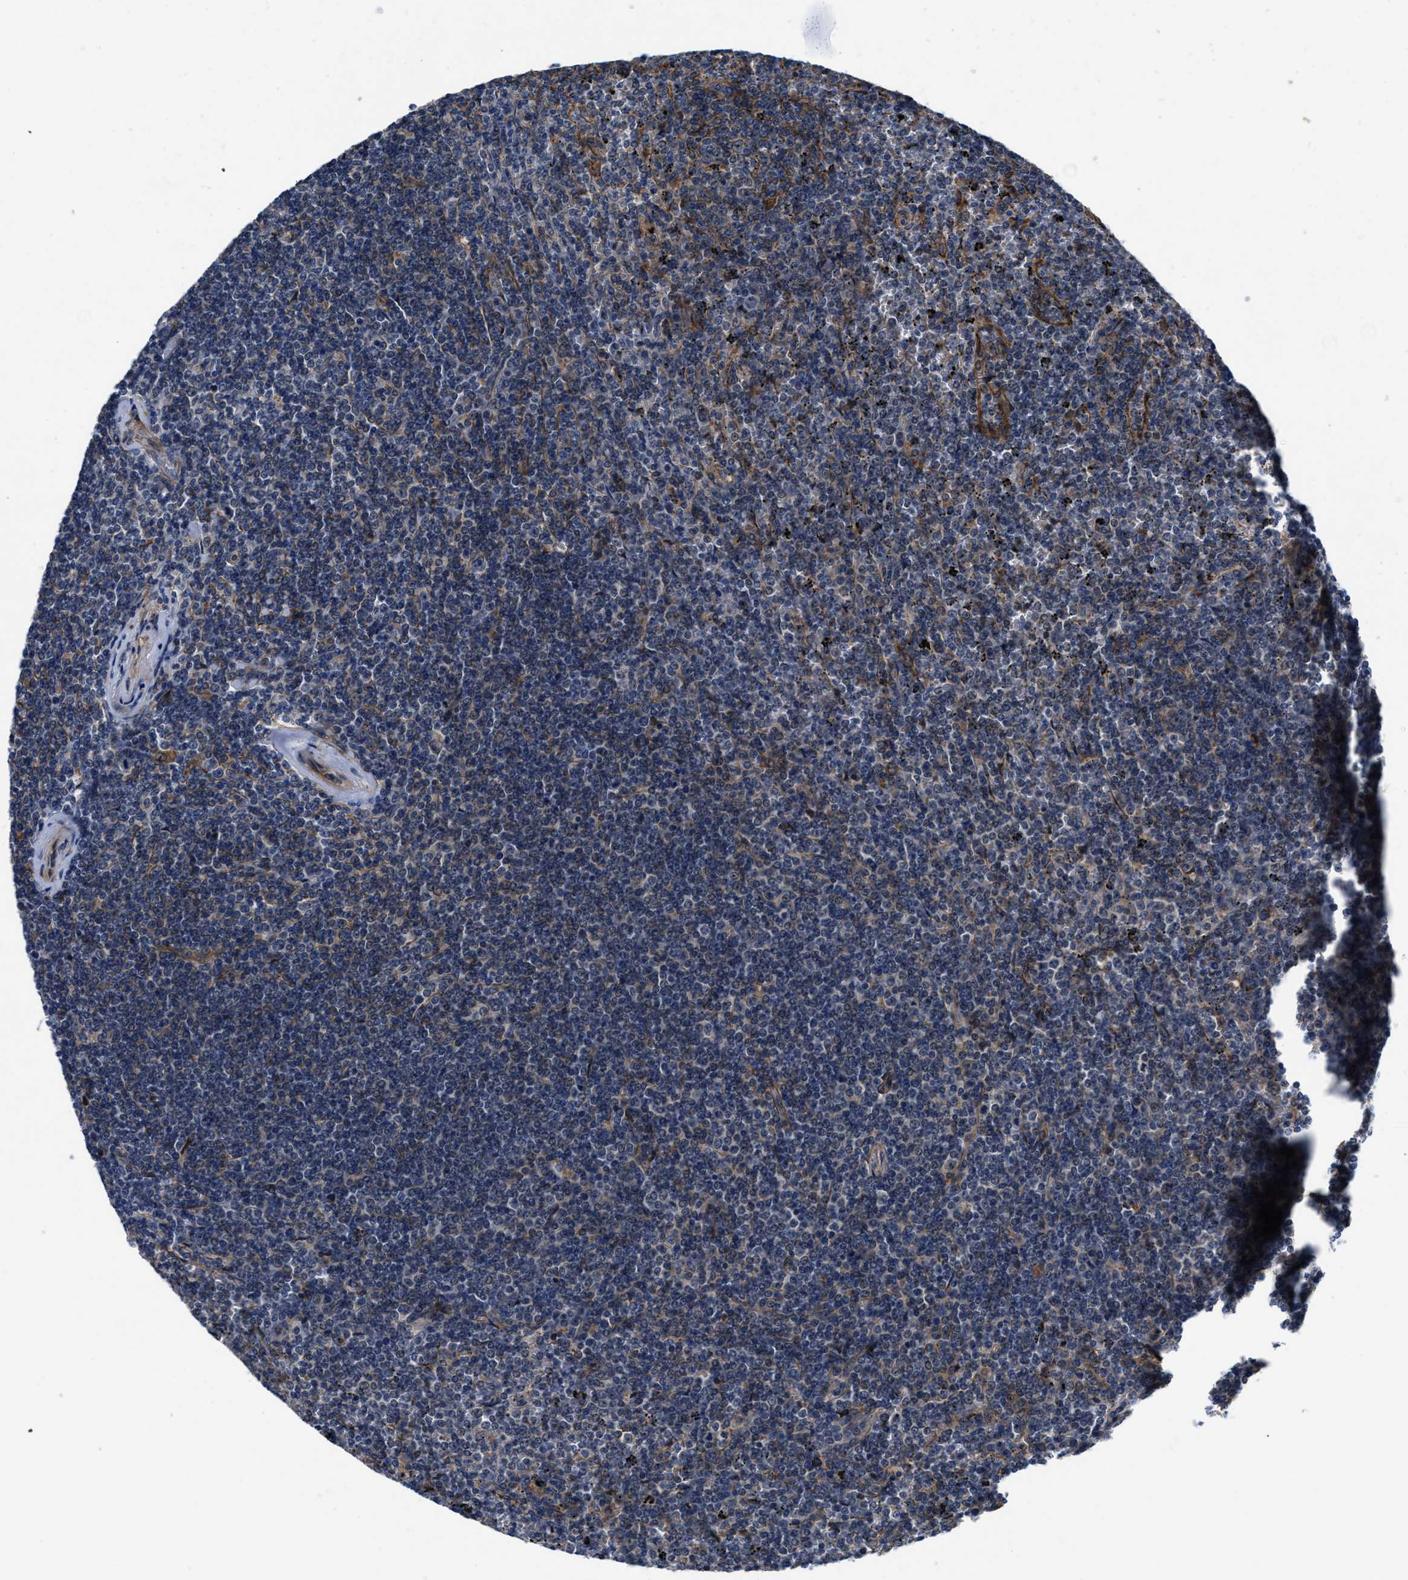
{"staining": {"intensity": "negative", "quantity": "none", "location": "none"}, "tissue": "lymphoma", "cell_type": "Tumor cells", "image_type": "cancer", "snomed": [{"axis": "morphology", "description": "Malignant lymphoma, non-Hodgkin's type, Low grade"}, {"axis": "topography", "description": "Spleen"}], "caption": "This is an IHC image of malignant lymphoma, non-Hodgkin's type (low-grade). There is no staining in tumor cells.", "gene": "SLC12A2", "patient": {"sex": "female", "age": 19}}